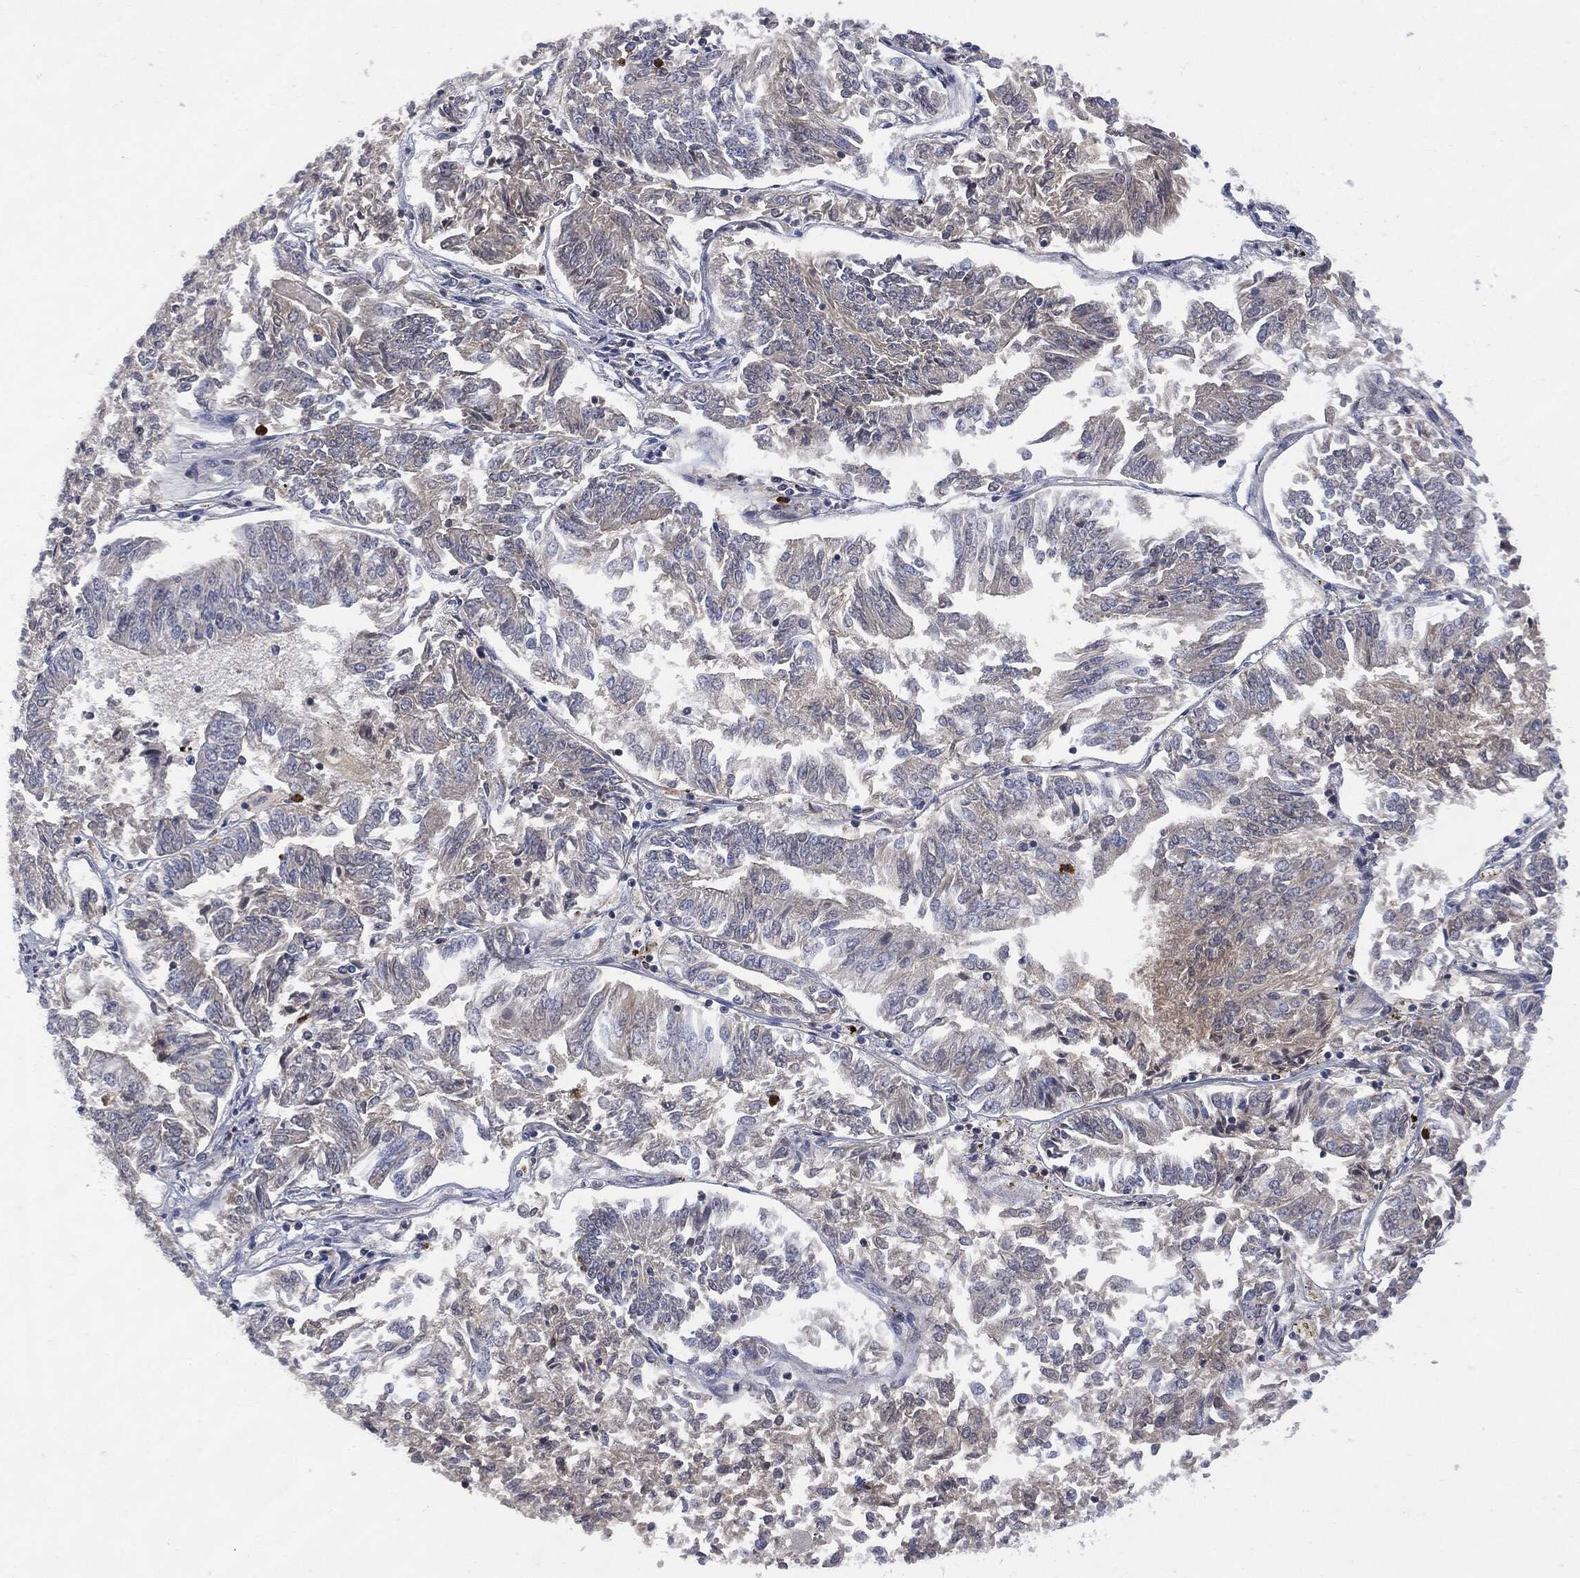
{"staining": {"intensity": "negative", "quantity": "none", "location": "none"}, "tissue": "endometrial cancer", "cell_type": "Tumor cells", "image_type": "cancer", "snomed": [{"axis": "morphology", "description": "Adenocarcinoma, NOS"}, {"axis": "topography", "description": "Endometrium"}], "caption": "Endometrial cancer was stained to show a protein in brown. There is no significant expression in tumor cells.", "gene": "BTK", "patient": {"sex": "female", "age": 58}}